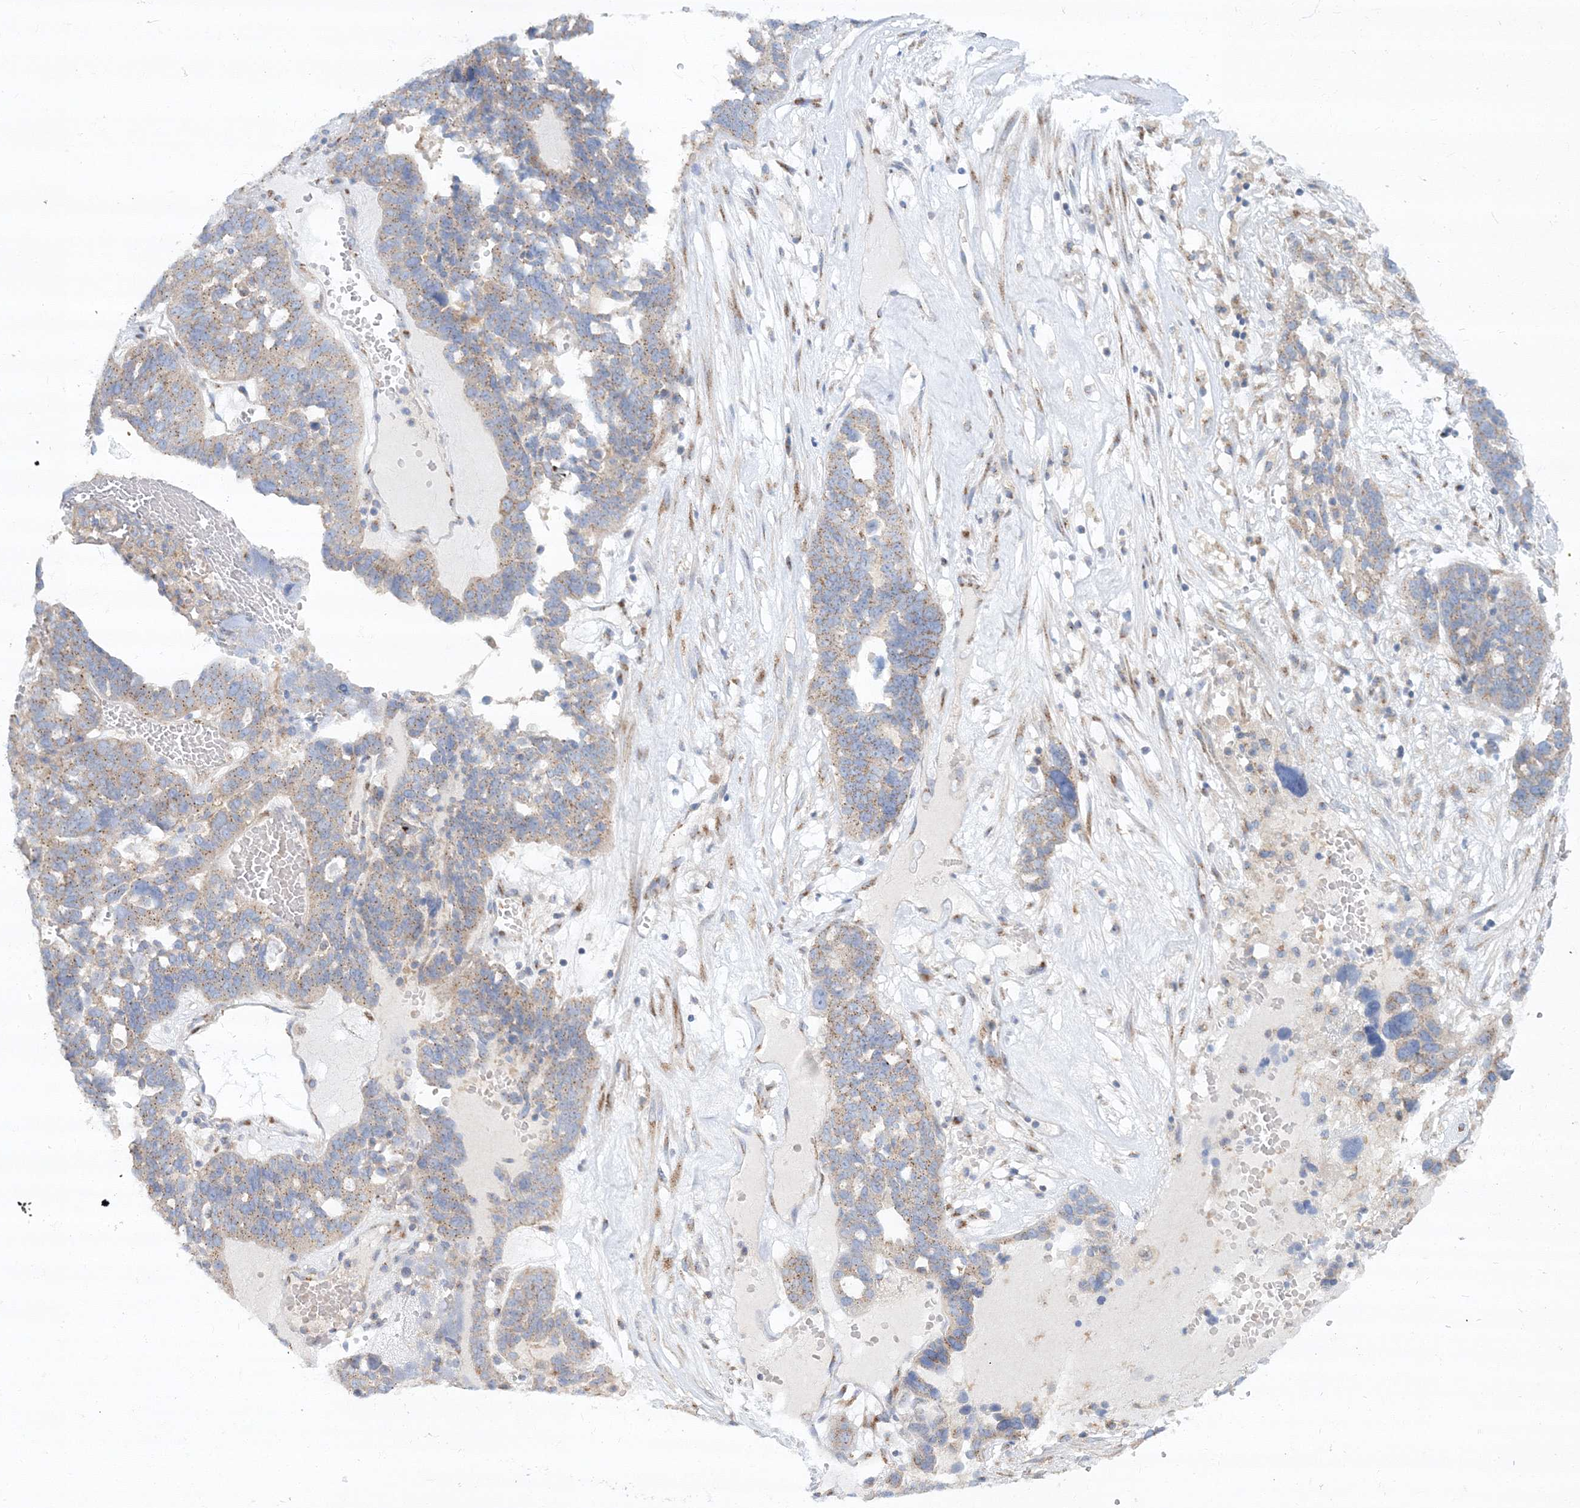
{"staining": {"intensity": "weak", "quantity": "25%-75%", "location": "cytoplasmic/membranous"}, "tissue": "ovarian cancer", "cell_type": "Tumor cells", "image_type": "cancer", "snomed": [{"axis": "morphology", "description": "Cystadenocarcinoma, serous, NOS"}, {"axis": "topography", "description": "Ovary"}], "caption": "Approximately 25%-75% of tumor cells in human ovarian cancer display weak cytoplasmic/membranous protein positivity as visualized by brown immunohistochemical staining.", "gene": "SEC23IP", "patient": {"sex": "female", "age": 59}}